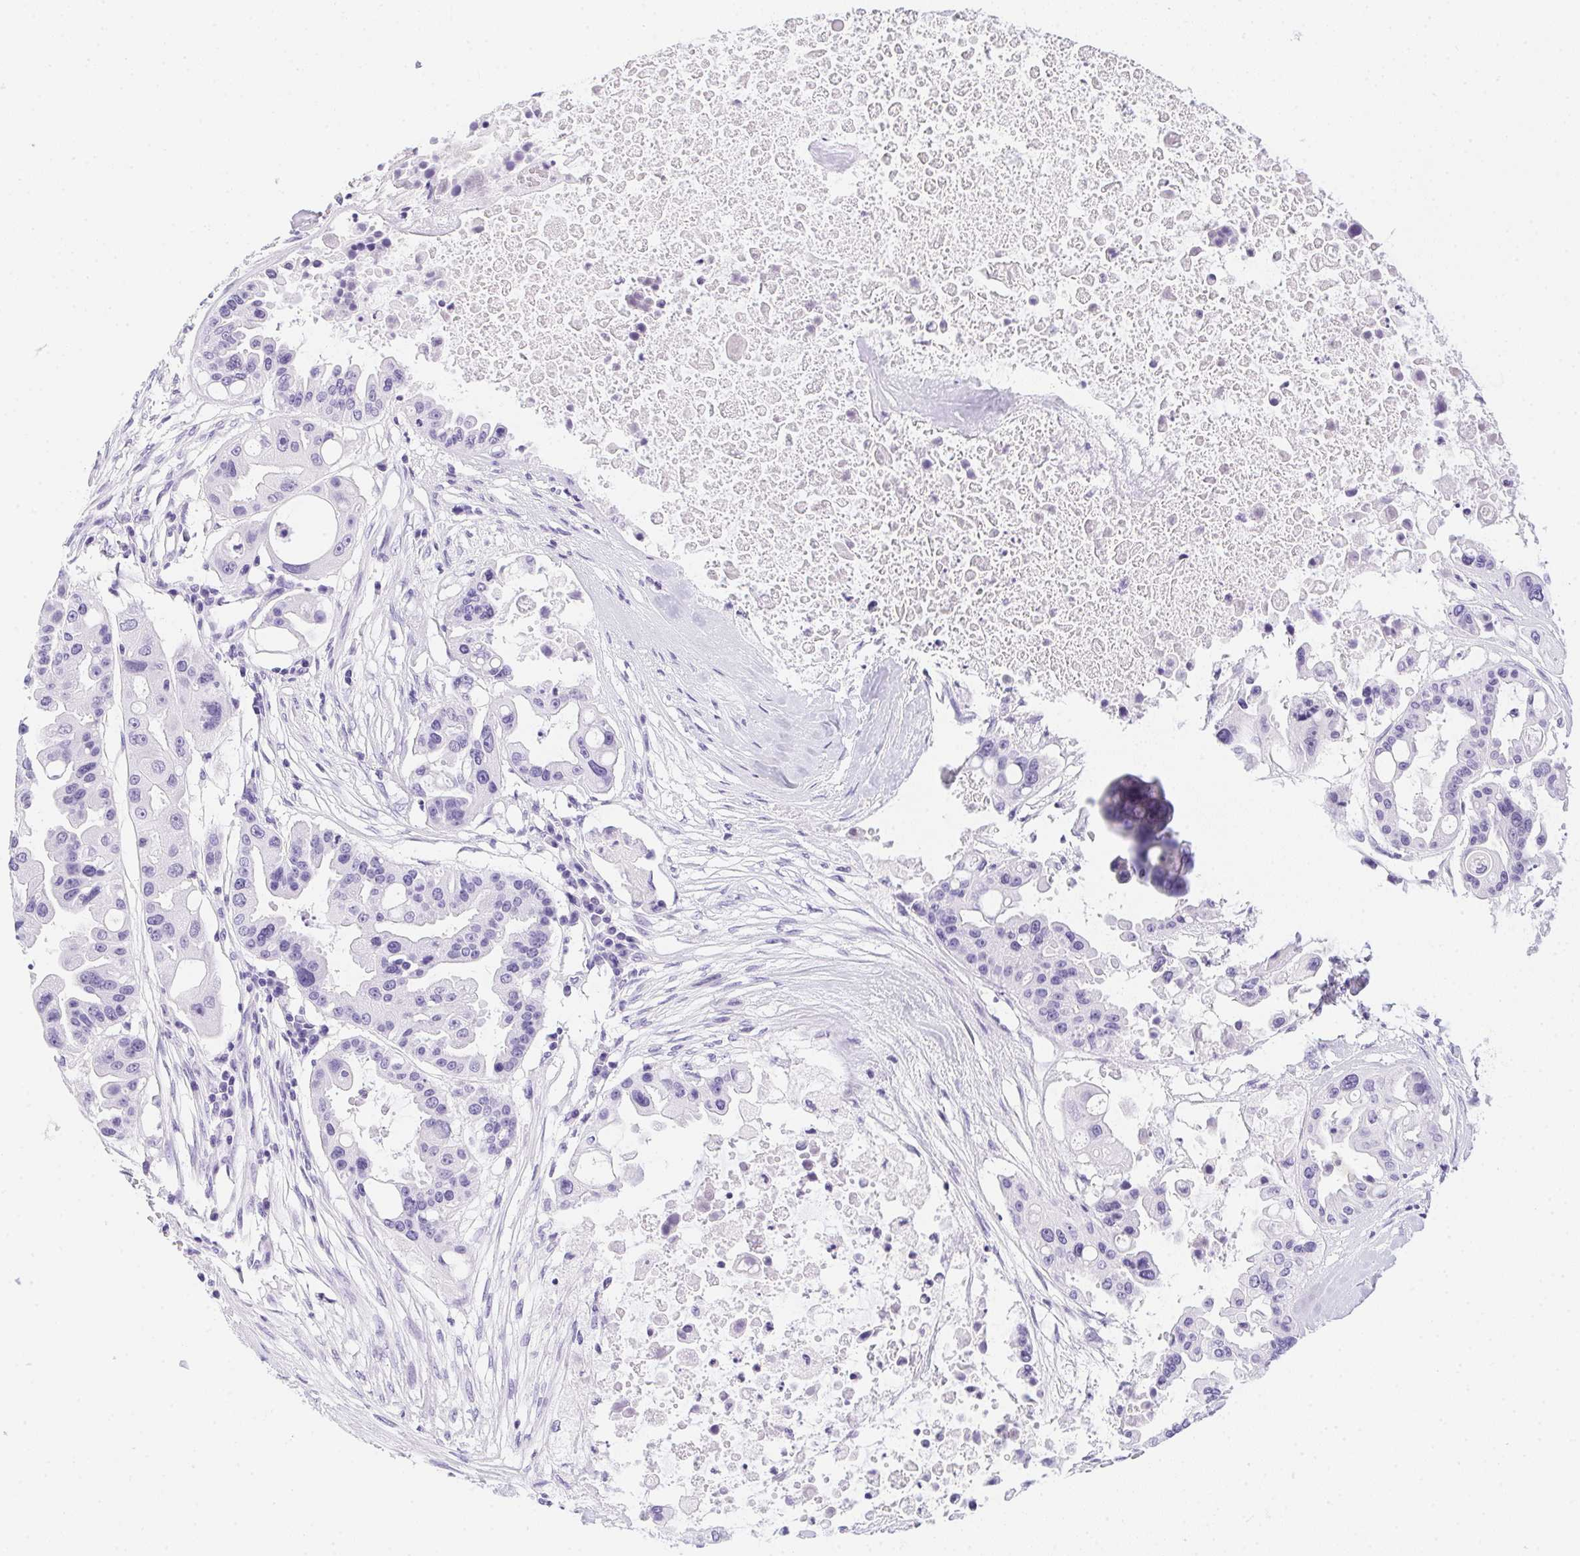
{"staining": {"intensity": "negative", "quantity": "none", "location": "none"}, "tissue": "ovarian cancer", "cell_type": "Tumor cells", "image_type": "cancer", "snomed": [{"axis": "morphology", "description": "Cystadenocarcinoma, serous, NOS"}, {"axis": "topography", "description": "Ovary"}], "caption": "Human ovarian cancer (serous cystadenocarcinoma) stained for a protein using immunohistochemistry exhibits no positivity in tumor cells.", "gene": "PRKAA1", "patient": {"sex": "female", "age": 56}}